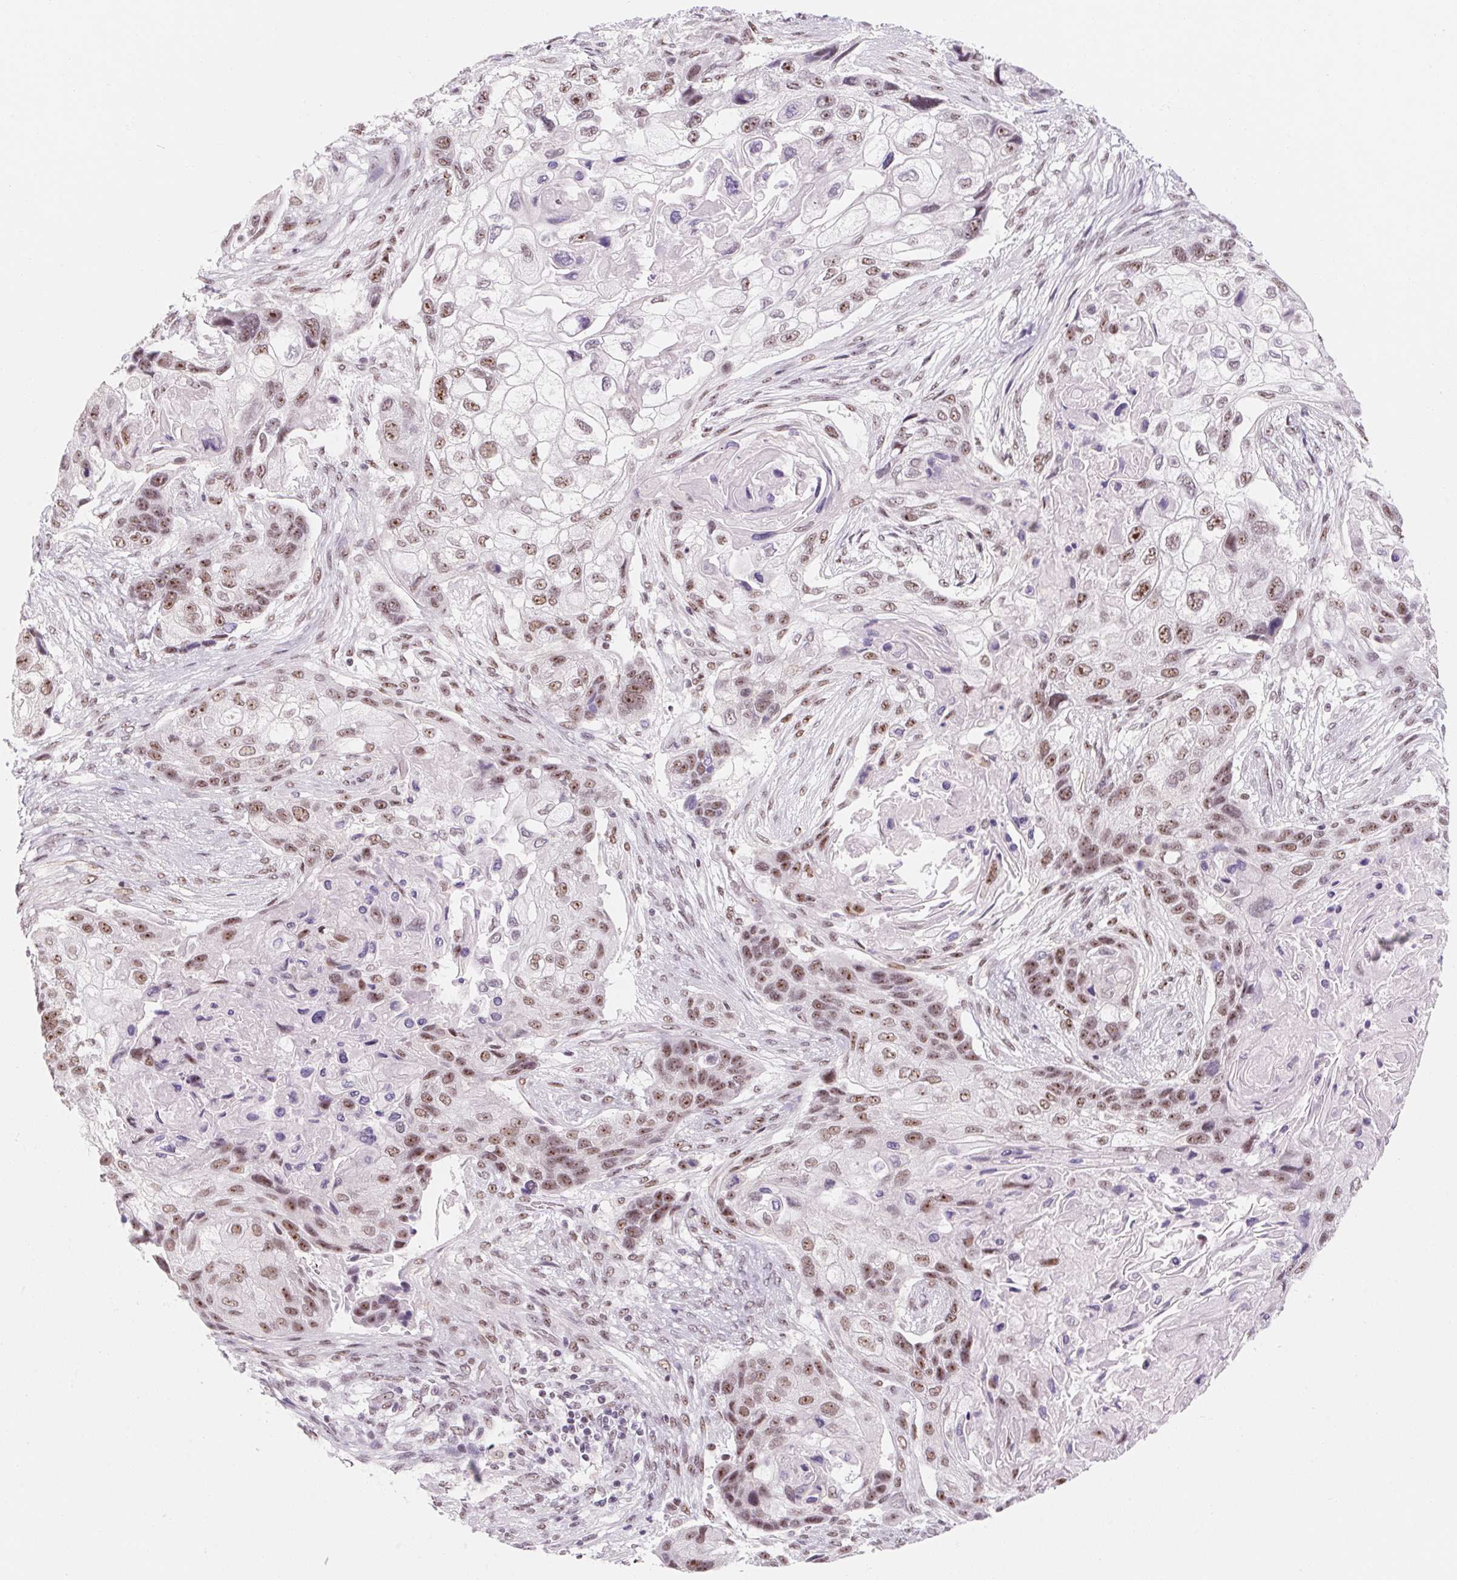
{"staining": {"intensity": "moderate", "quantity": ">75%", "location": "nuclear"}, "tissue": "lung cancer", "cell_type": "Tumor cells", "image_type": "cancer", "snomed": [{"axis": "morphology", "description": "Squamous cell carcinoma, NOS"}, {"axis": "topography", "description": "Lung"}], "caption": "A high-resolution histopathology image shows immunohistochemistry (IHC) staining of lung squamous cell carcinoma, which reveals moderate nuclear staining in approximately >75% of tumor cells.", "gene": "ZIC4", "patient": {"sex": "male", "age": 69}}